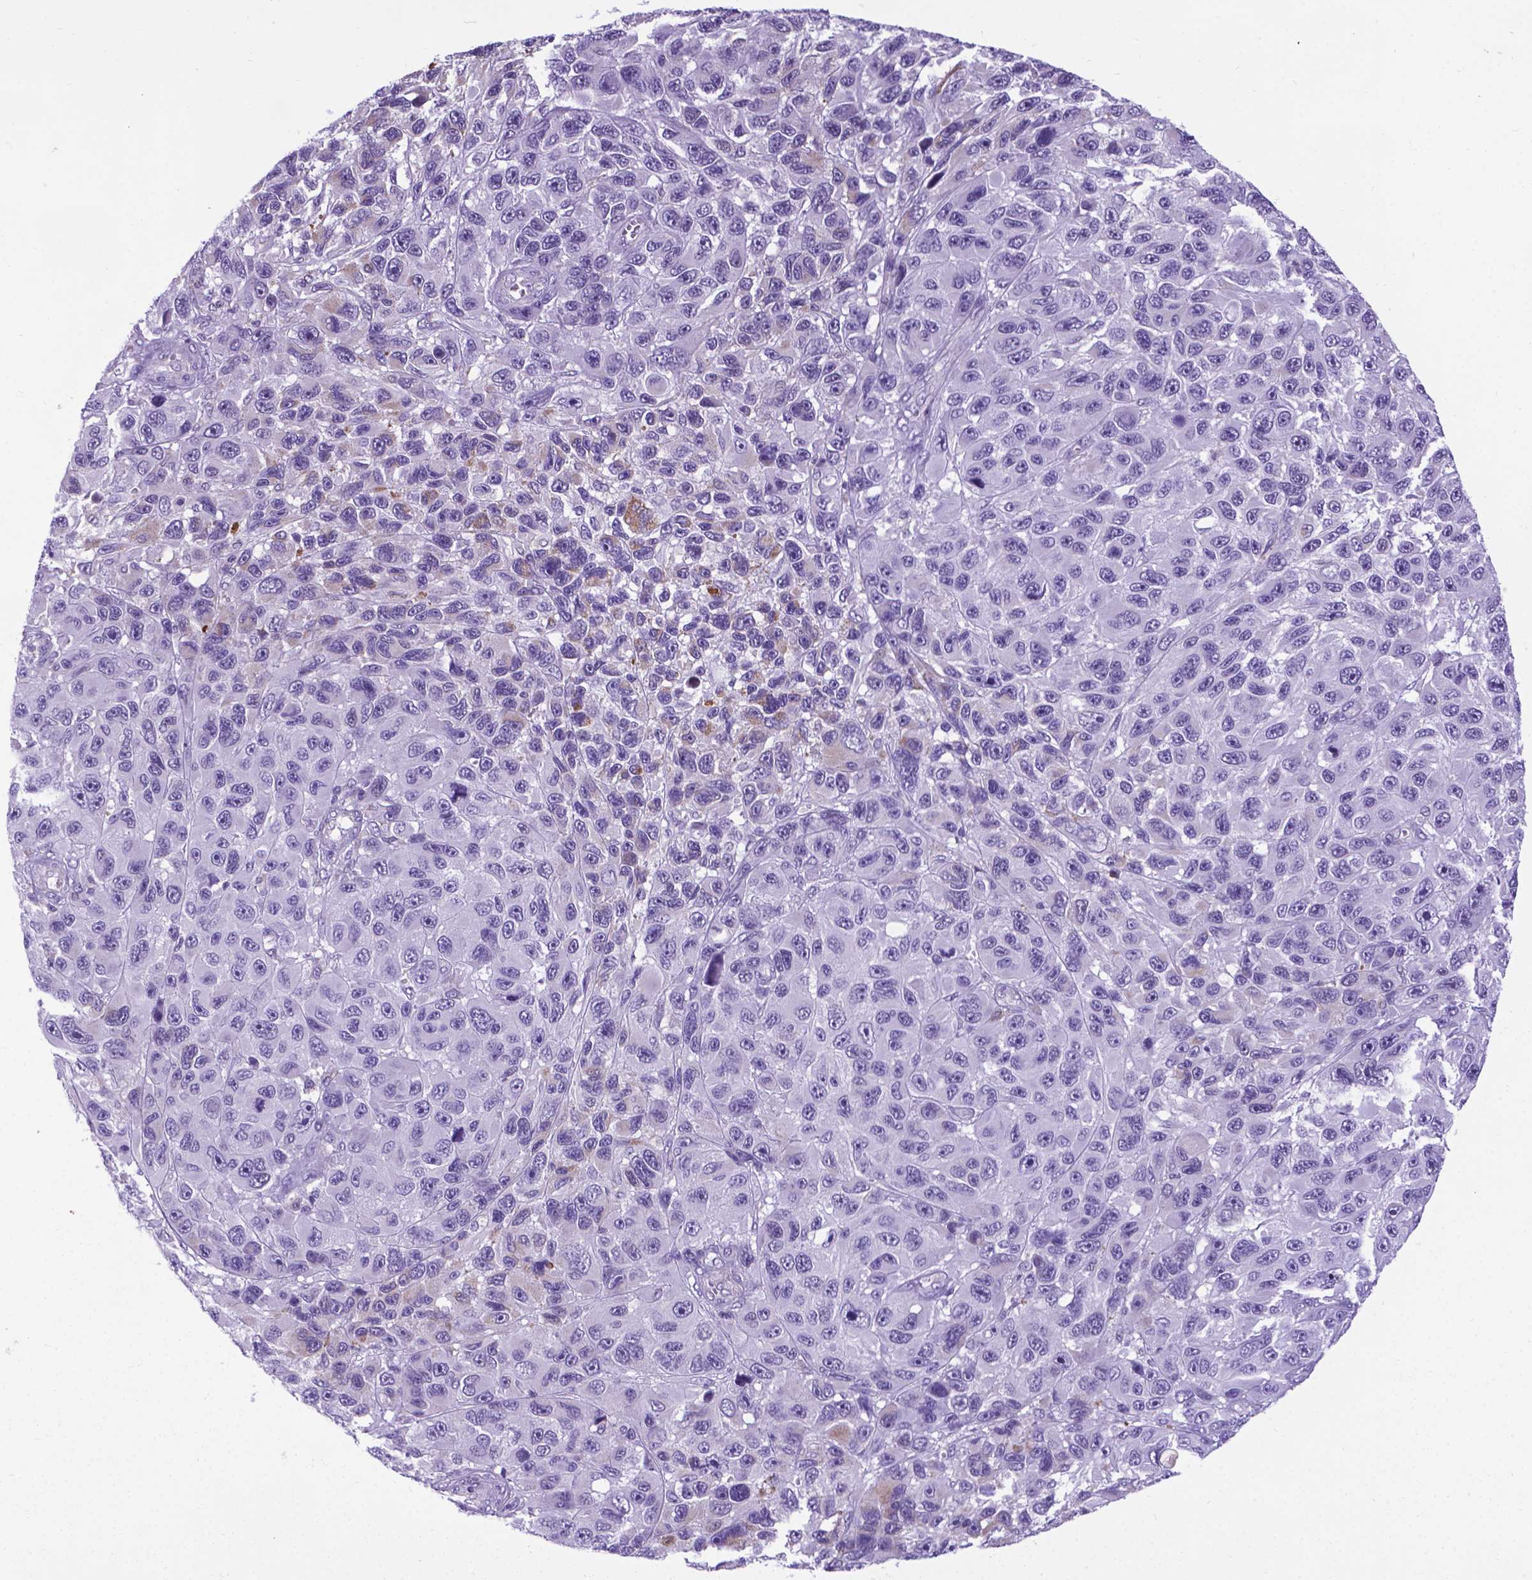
{"staining": {"intensity": "negative", "quantity": "none", "location": "none"}, "tissue": "melanoma", "cell_type": "Tumor cells", "image_type": "cancer", "snomed": [{"axis": "morphology", "description": "Malignant melanoma, NOS"}, {"axis": "topography", "description": "Skin"}], "caption": "Immunohistochemistry (IHC) of human melanoma reveals no positivity in tumor cells. The staining is performed using DAB (3,3'-diaminobenzidine) brown chromogen with nuclei counter-stained in using hematoxylin.", "gene": "POU3F3", "patient": {"sex": "male", "age": 53}}